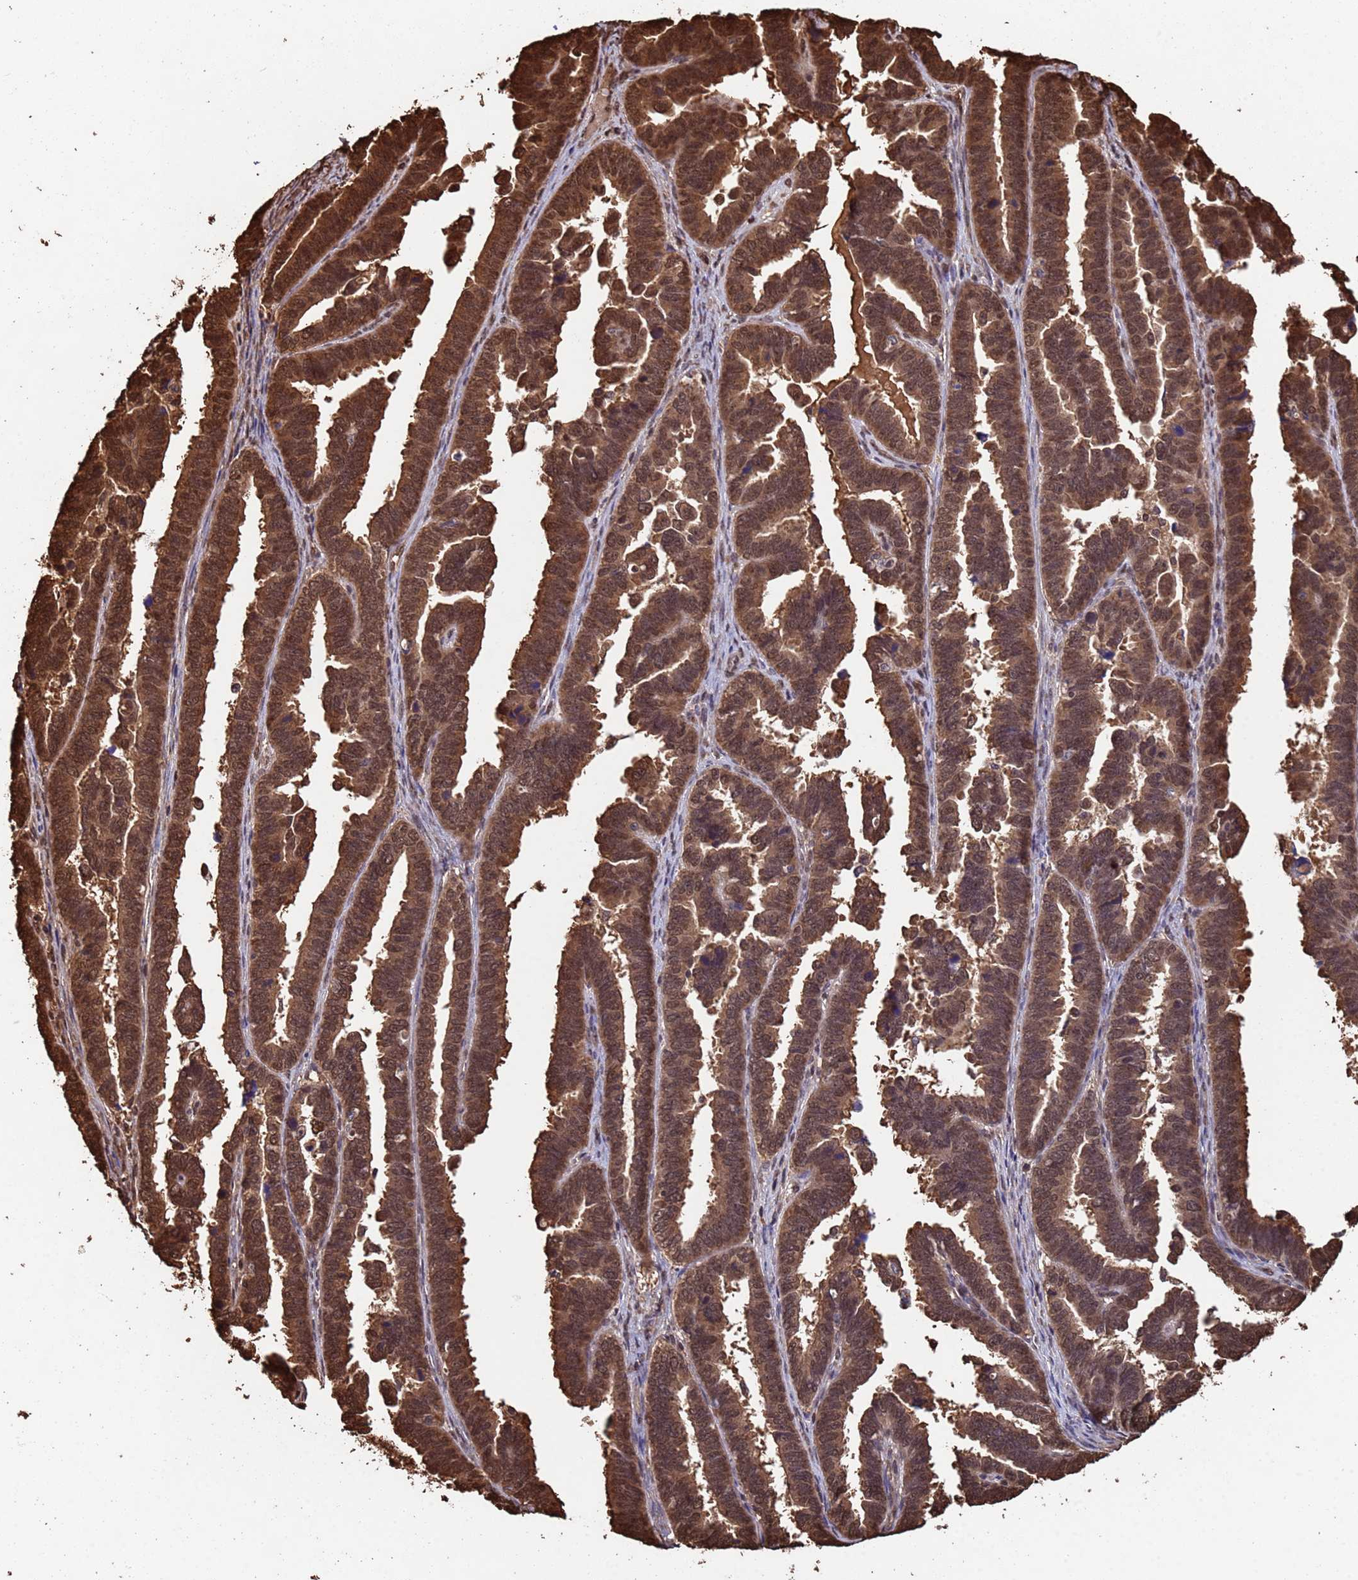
{"staining": {"intensity": "moderate", "quantity": ">75%", "location": "cytoplasmic/membranous,nuclear"}, "tissue": "endometrial cancer", "cell_type": "Tumor cells", "image_type": "cancer", "snomed": [{"axis": "morphology", "description": "Adenocarcinoma, NOS"}, {"axis": "topography", "description": "Endometrium"}], "caption": "IHC histopathology image of neoplastic tissue: adenocarcinoma (endometrial) stained using IHC shows medium levels of moderate protein expression localized specifically in the cytoplasmic/membranous and nuclear of tumor cells, appearing as a cytoplasmic/membranous and nuclear brown color.", "gene": "SUMO4", "patient": {"sex": "female", "age": 75}}